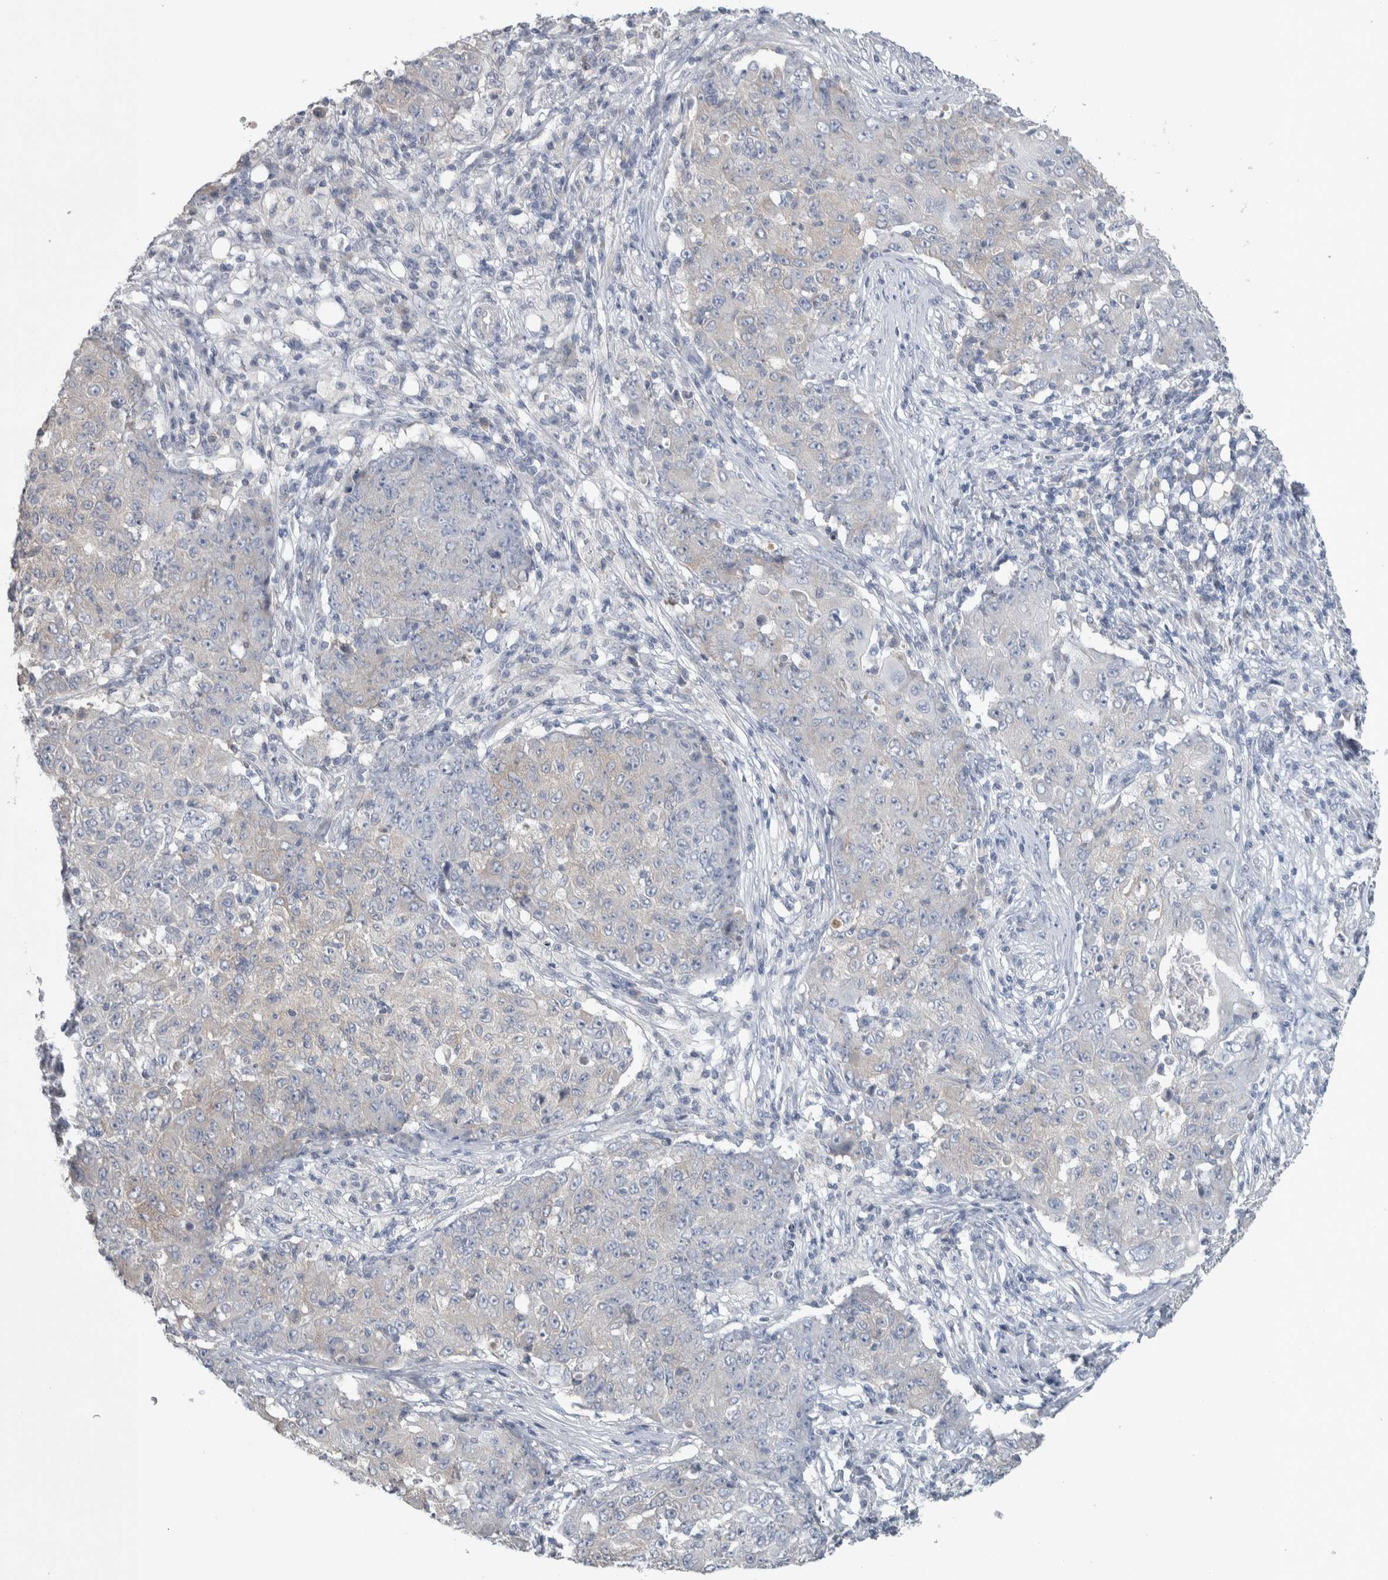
{"staining": {"intensity": "negative", "quantity": "none", "location": "none"}, "tissue": "ovarian cancer", "cell_type": "Tumor cells", "image_type": "cancer", "snomed": [{"axis": "morphology", "description": "Carcinoma, endometroid"}, {"axis": "topography", "description": "Ovary"}], "caption": "The image reveals no significant staining in tumor cells of endometroid carcinoma (ovarian).", "gene": "GPHN", "patient": {"sex": "female", "age": 42}}